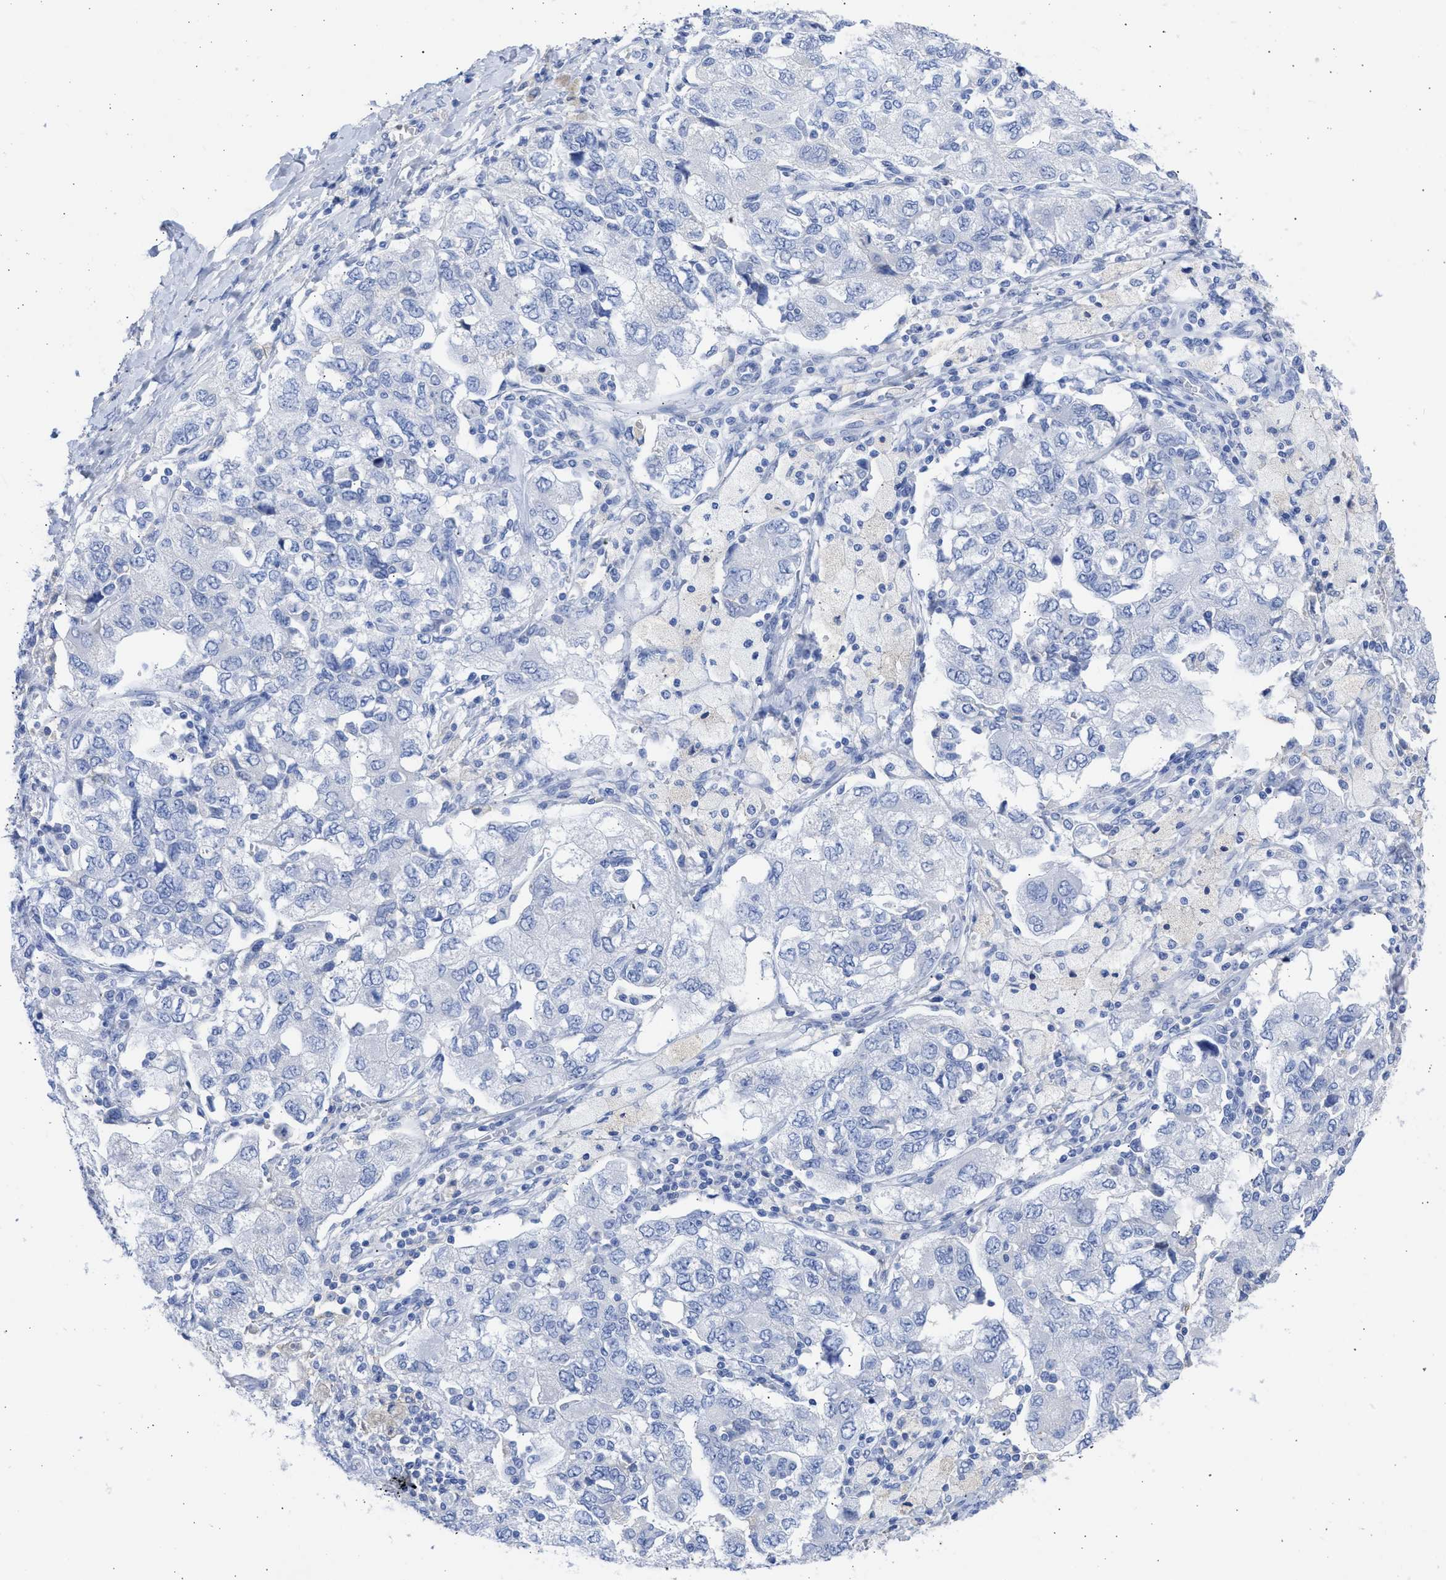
{"staining": {"intensity": "negative", "quantity": "none", "location": "none"}, "tissue": "ovarian cancer", "cell_type": "Tumor cells", "image_type": "cancer", "snomed": [{"axis": "morphology", "description": "Carcinoma, NOS"}, {"axis": "morphology", "description": "Cystadenocarcinoma, serous, NOS"}, {"axis": "topography", "description": "Ovary"}], "caption": "This micrograph is of ovarian cancer (serous cystadenocarcinoma) stained with immunohistochemistry (IHC) to label a protein in brown with the nuclei are counter-stained blue. There is no expression in tumor cells.", "gene": "RSPH1", "patient": {"sex": "female", "age": 69}}